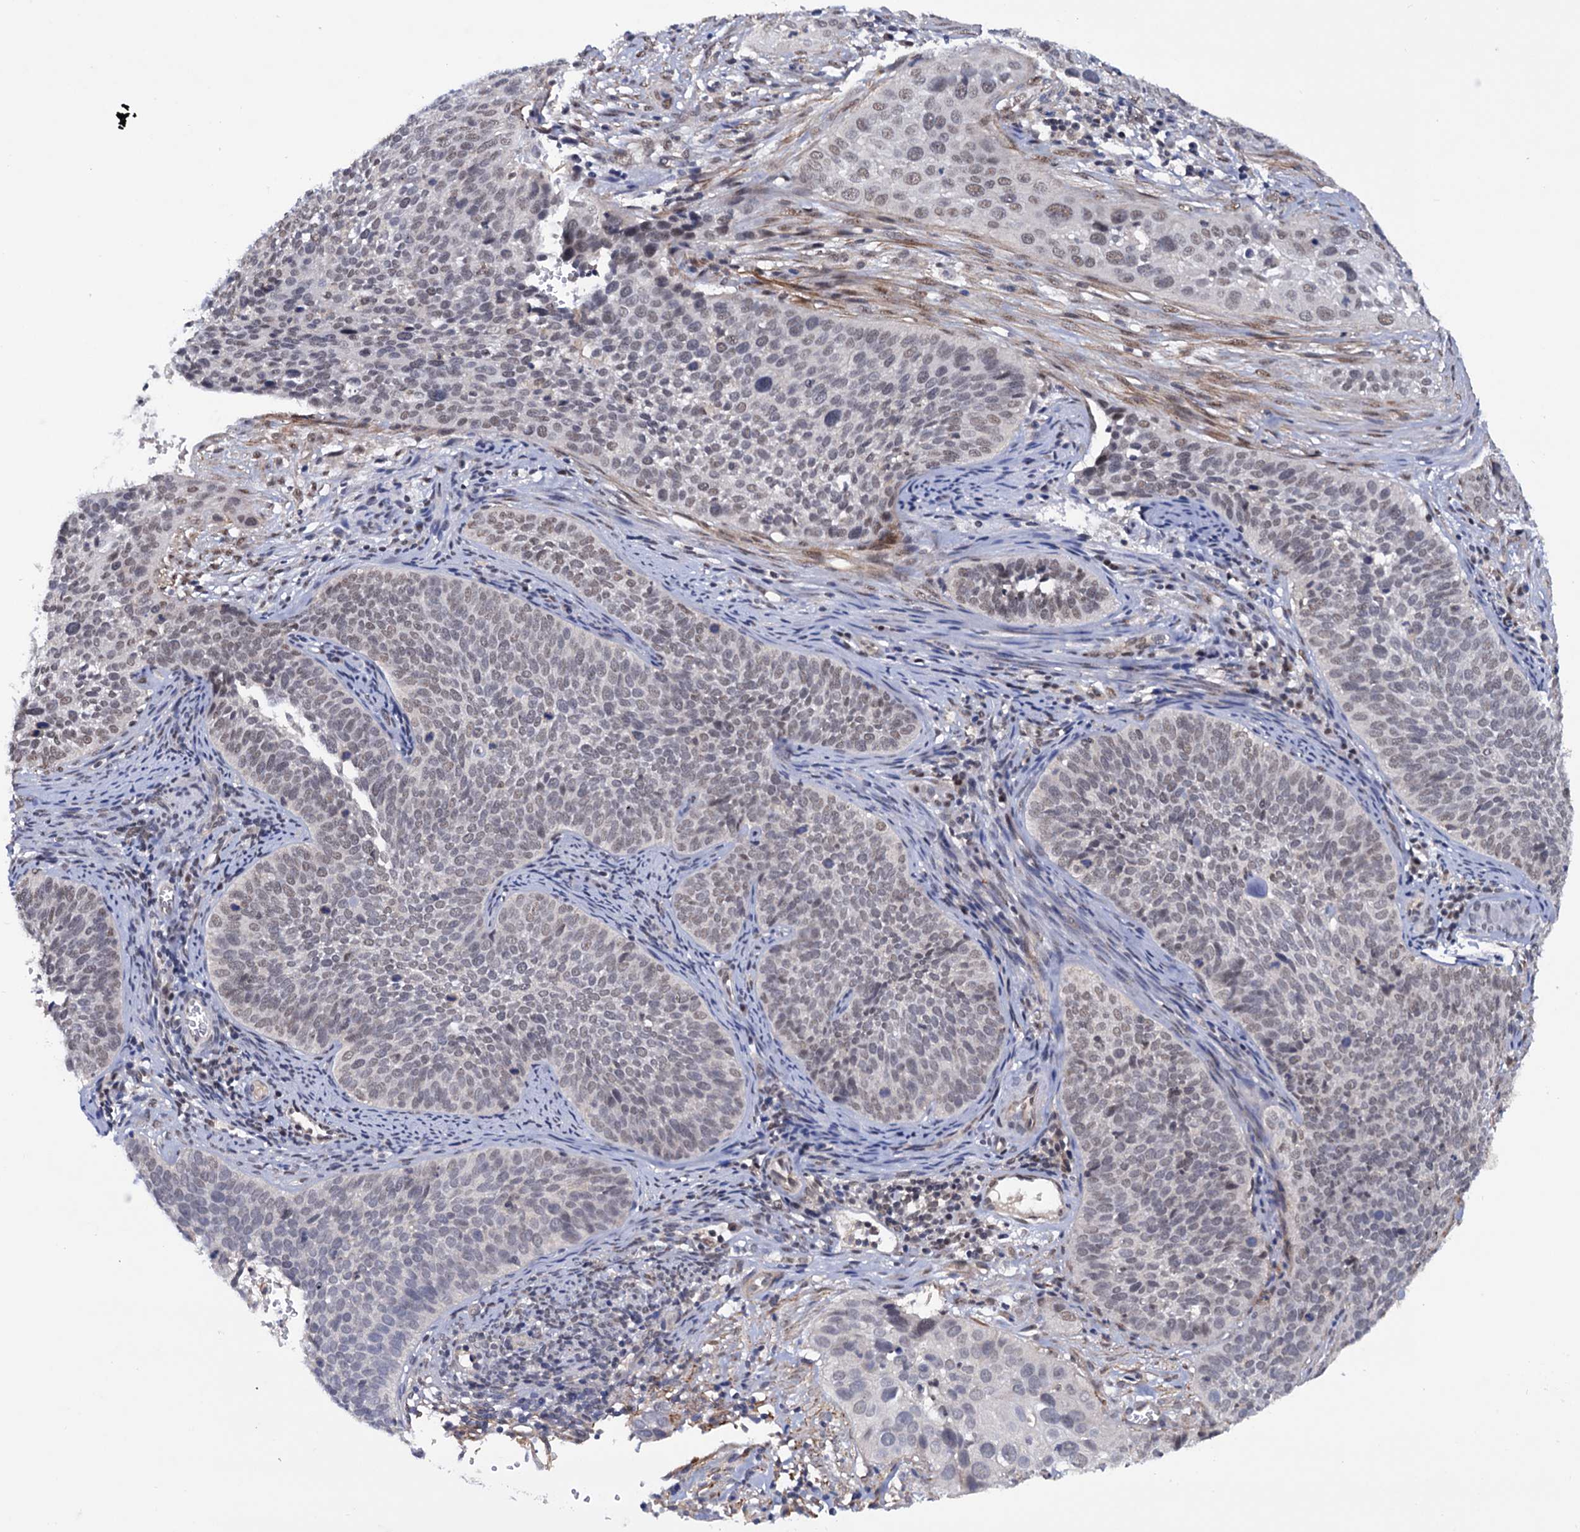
{"staining": {"intensity": "weak", "quantity": "<25%", "location": "nuclear"}, "tissue": "cervical cancer", "cell_type": "Tumor cells", "image_type": "cancer", "snomed": [{"axis": "morphology", "description": "Squamous cell carcinoma, NOS"}, {"axis": "topography", "description": "Cervix"}], "caption": "Immunohistochemistry of human squamous cell carcinoma (cervical) displays no expression in tumor cells. Brightfield microscopy of IHC stained with DAB (brown) and hematoxylin (blue), captured at high magnification.", "gene": "TBC1D12", "patient": {"sex": "female", "age": 34}}